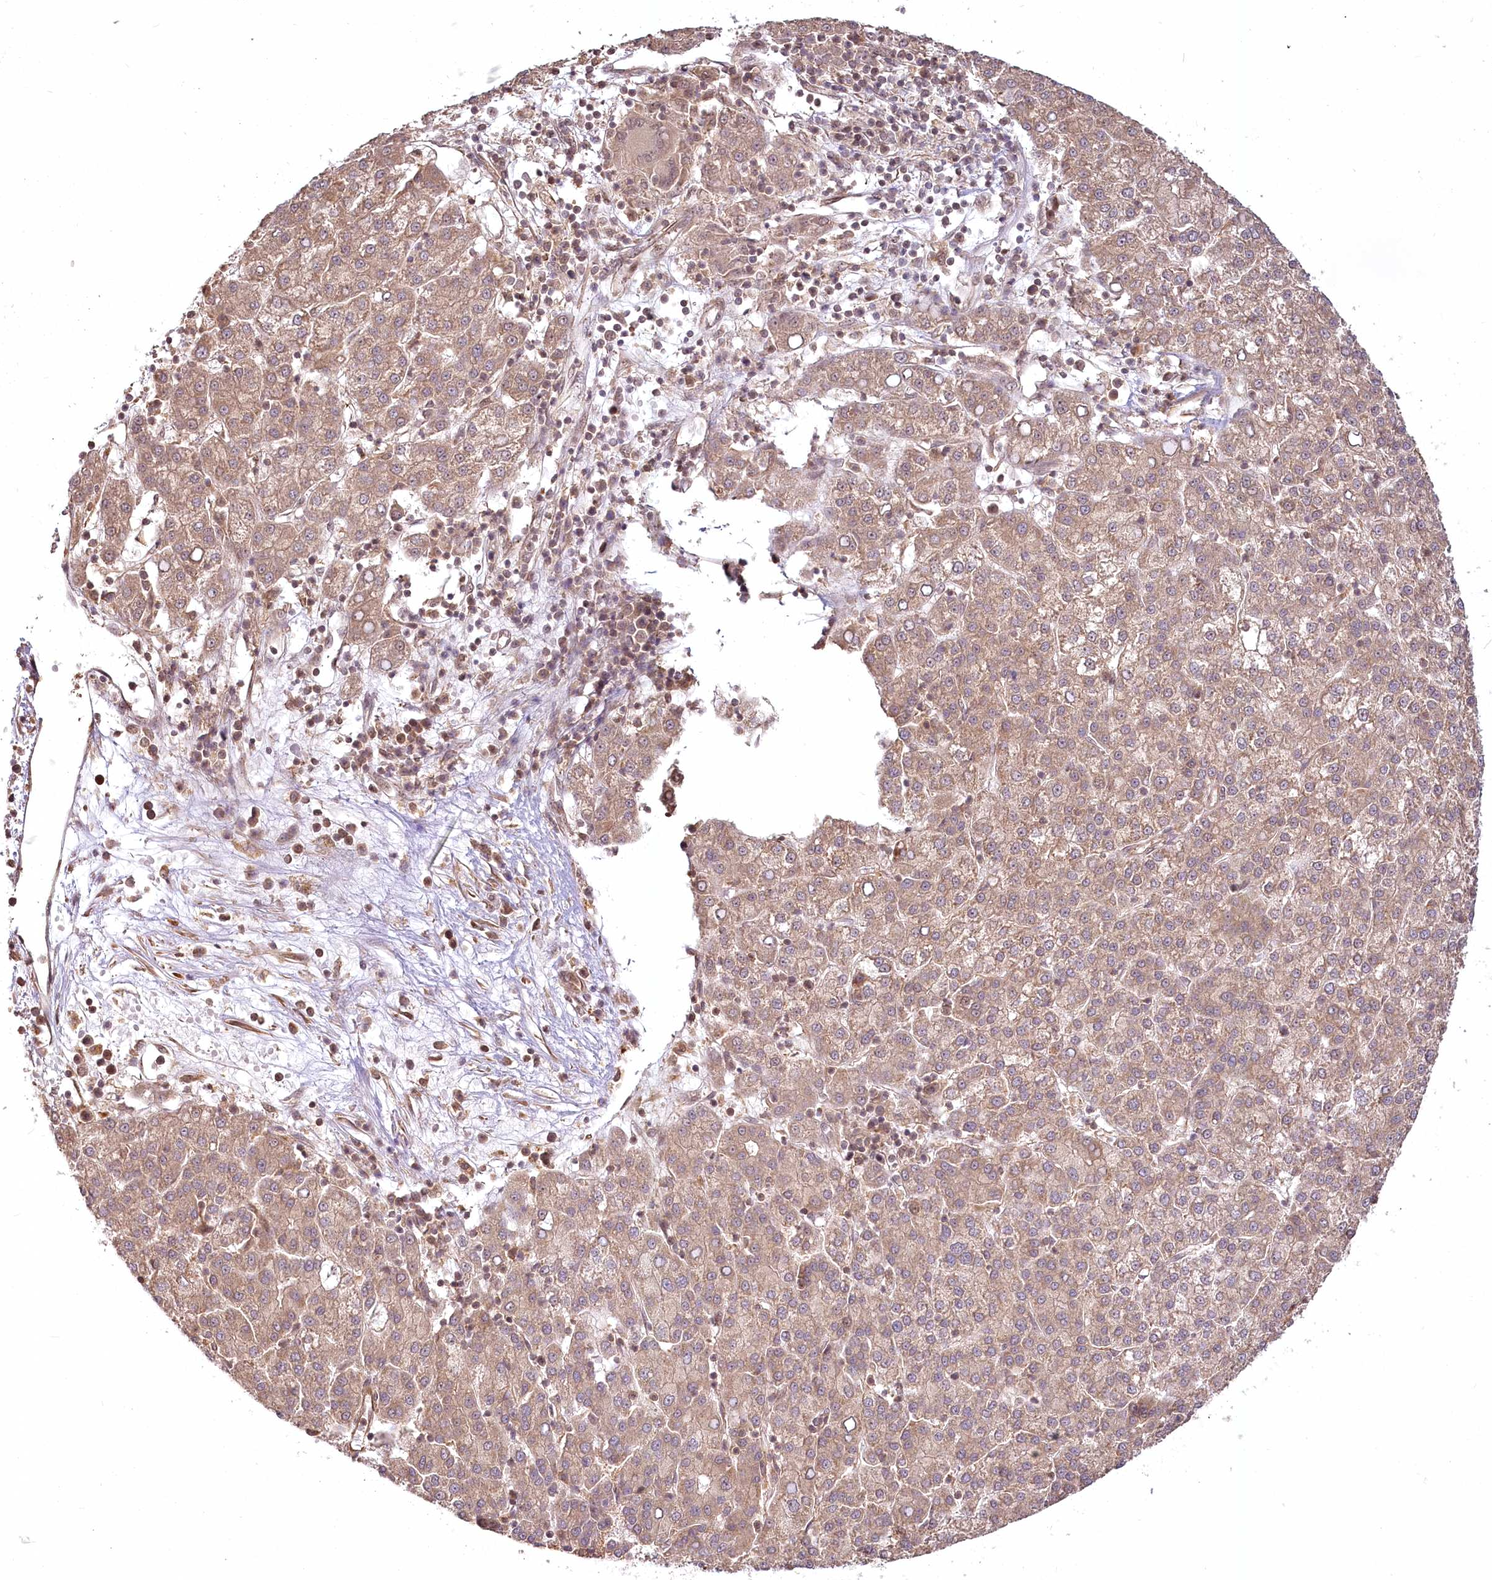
{"staining": {"intensity": "moderate", "quantity": ">75%", "location": "cytoplasmic/membranous"}, "tissue": "liver cancer", "cell_type": "Tumor cells", "image_type": "cancer", "snomed": [{"axis": "morphology", "description": "Carcinoma, Hepatocellular, NOS"}, {"axis": "topography", "description": "Liver"}], "caption": "Approximately >75% of tumor cells in liver cancer demonstrate moderate cytoplasmic/membranous protein positivity as visualized by brown immunohistochemical staining.", "gene": "R3HDM2", "patient": {"sex": "female", "age": 58}}